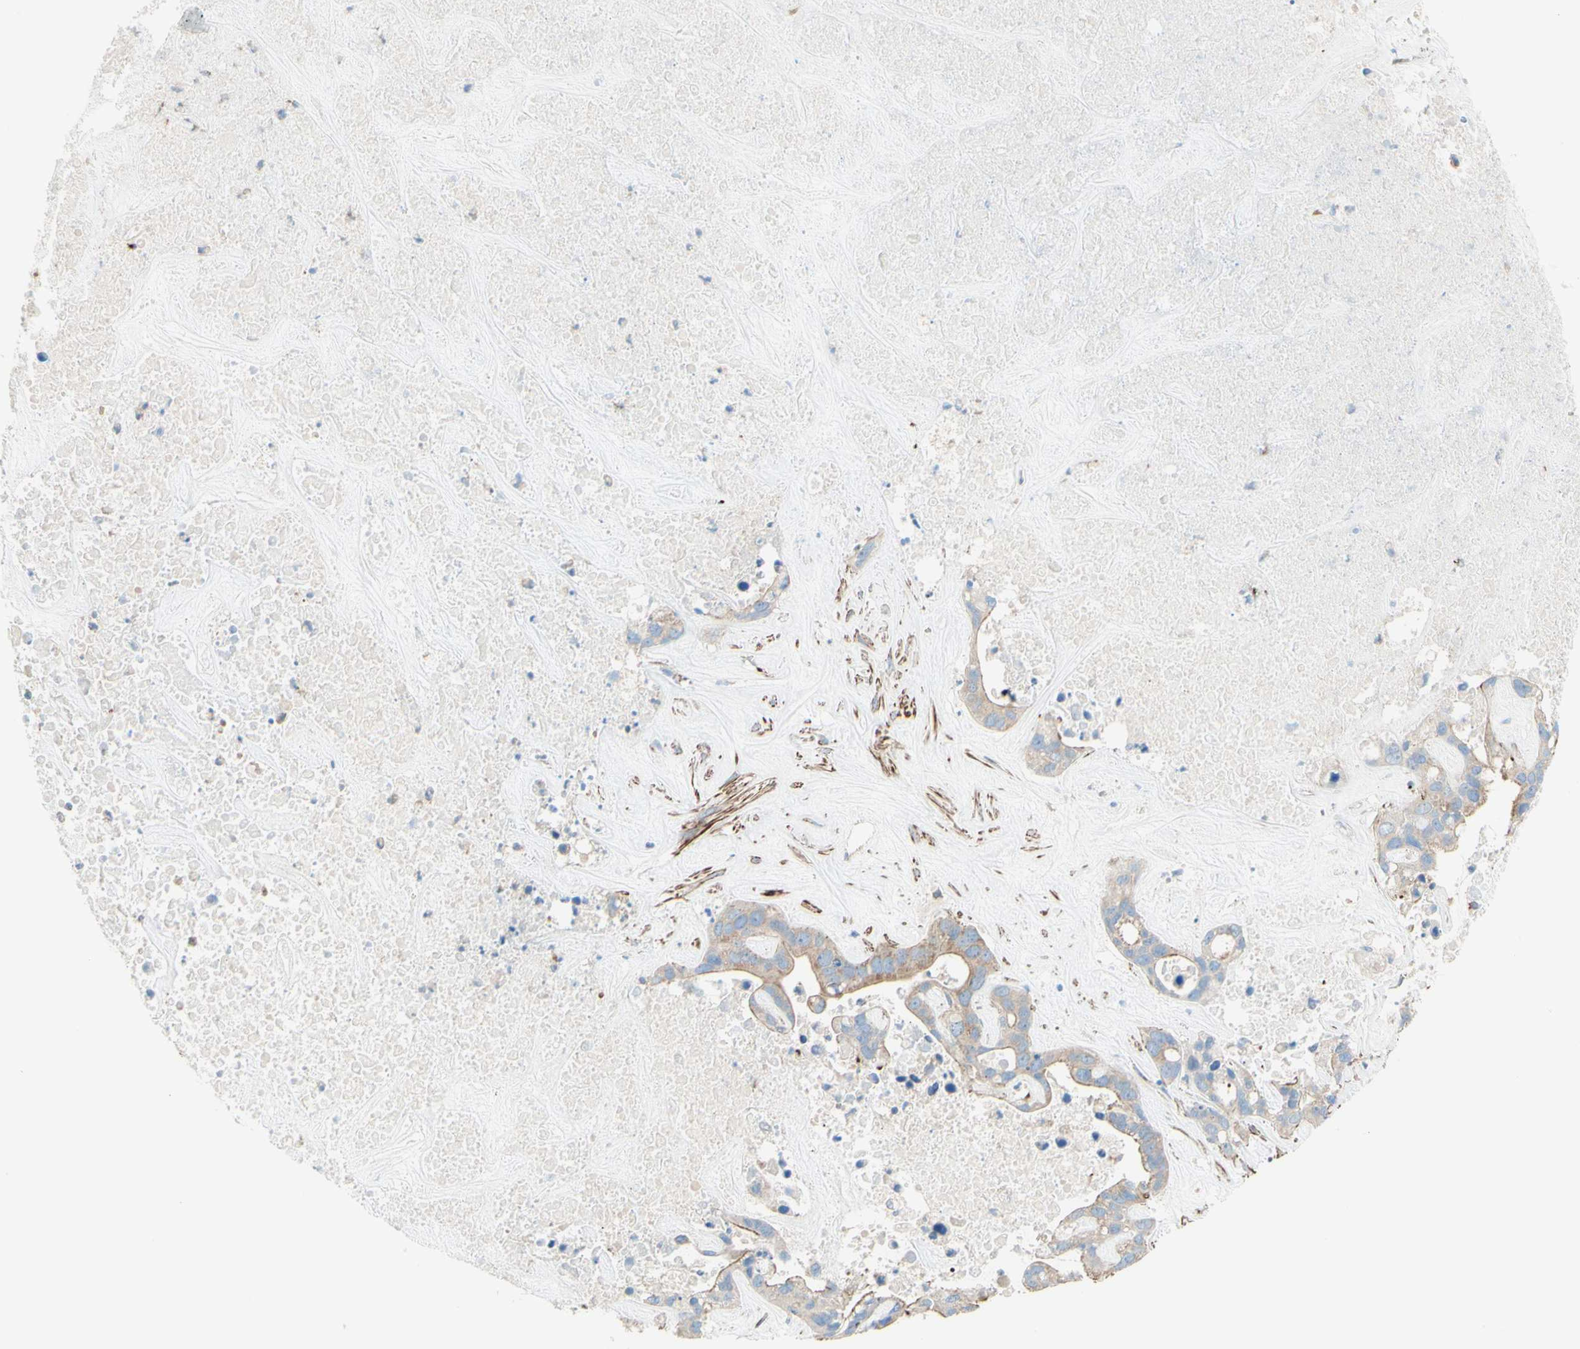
{"staining": {"intensity": "moderate", "quantity": "25%-75%", "location": "cytoplasmic/membranous"}, "tissue": "liver cancer", "cell_type": "Tumor cells", "image_type": "cancer", "snomed": [{"axis": "morphology", "description": "Cholangiocarcinoma"}, {"axis": "topography", "description": "Liver"}], "caption": "IHC image of neoplastic tissue: liver cholangiocarcinoma stained using immunohistochemistry (IHC) shows medium levels of moderate protein expression localized specifically in the cytoplasmic/membranous of tumor cells, appearing as a cytoplasmic/membranous brown color.", "gene": "SEMA4C", "patient": {"sex": "female", "age": 65}}